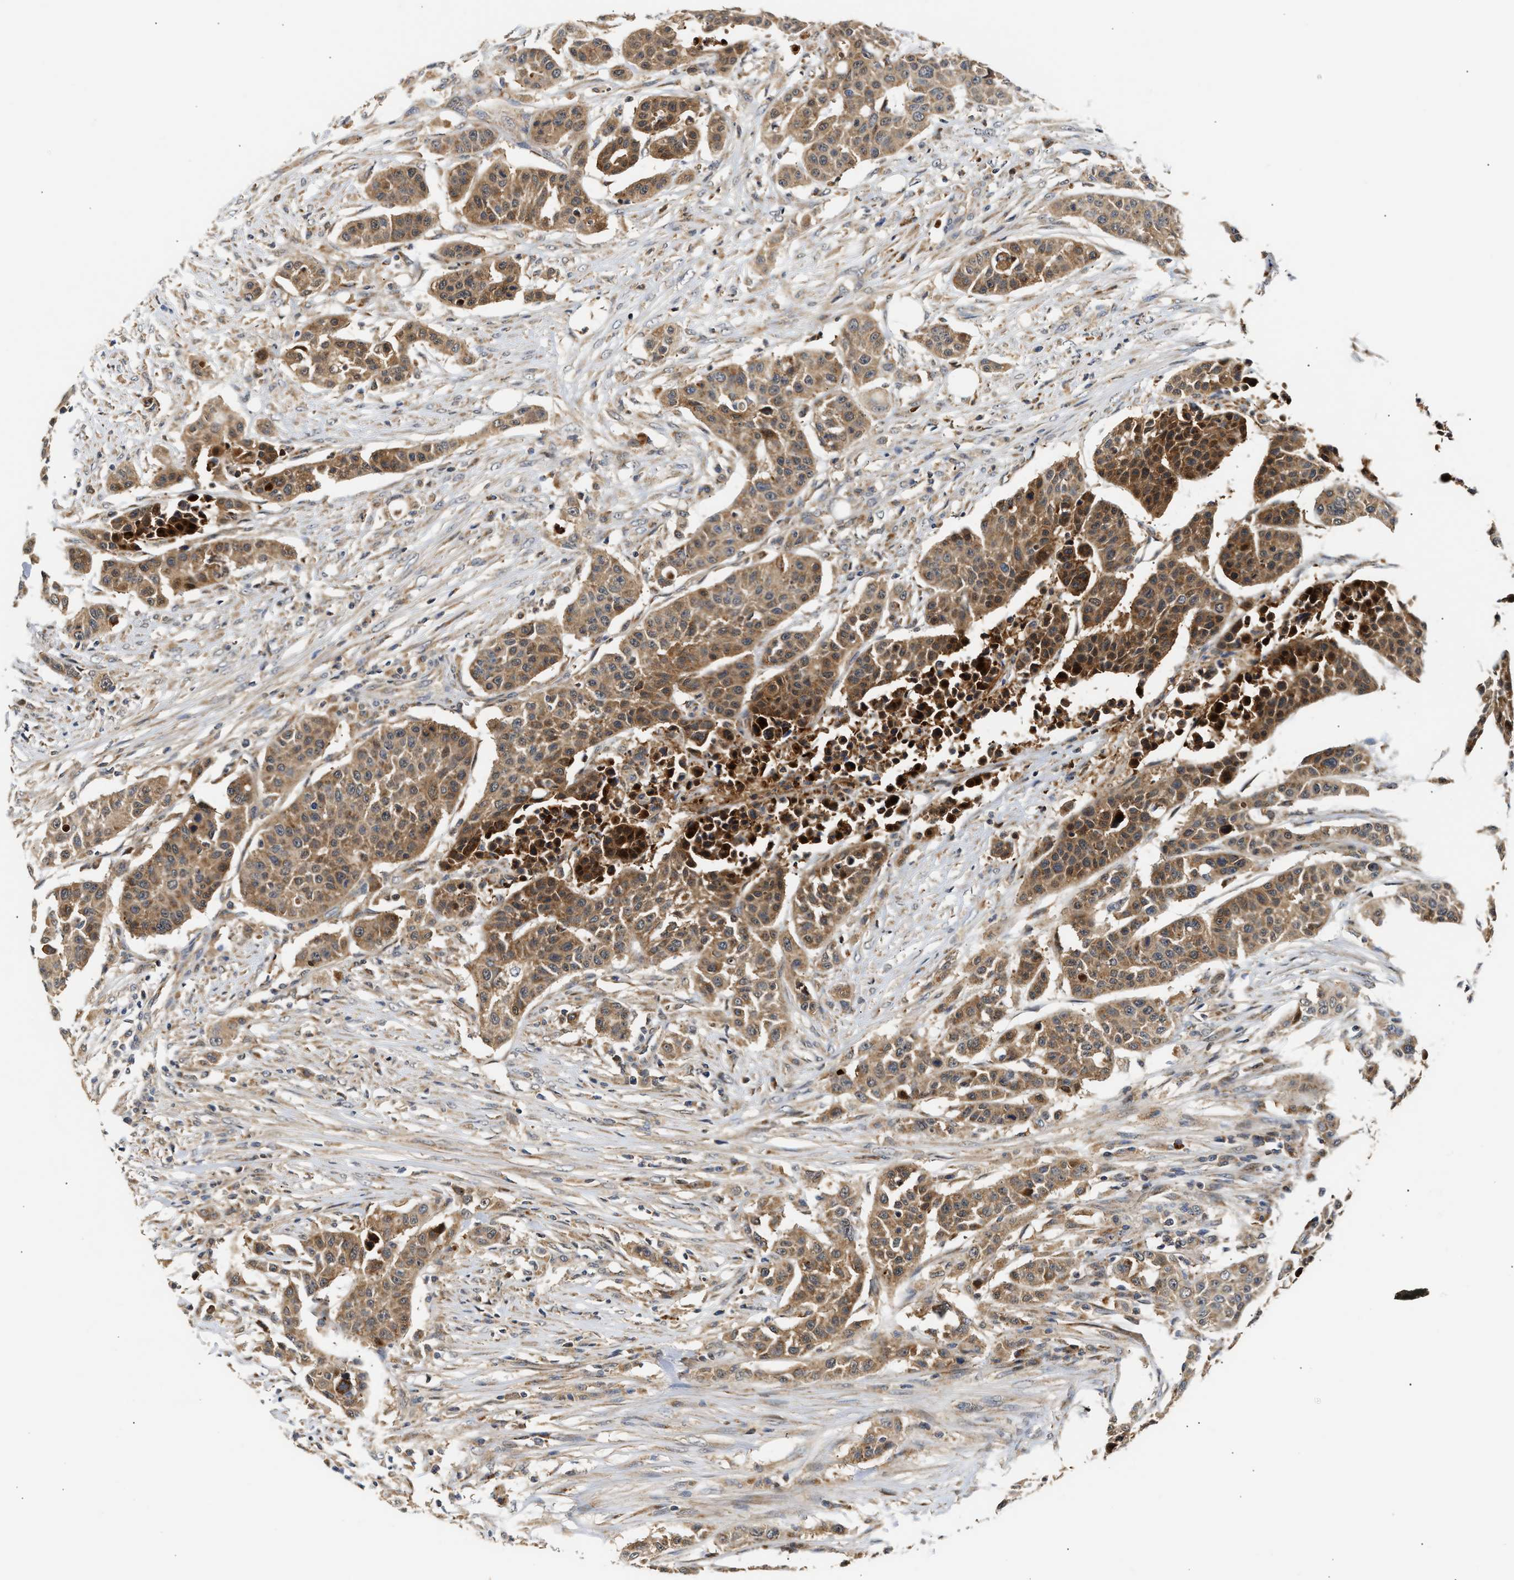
{"staining": {"intensity": "moderate", "quantity": ">75%", "location": "cytoplasmic/membranous"}, "tissue": "urothelial cancer", "cell_type": "Tumor cells", "image_type": "cancer", "snomed": [{"axis": "morphology", "description": "Urothelial carcinoma, High grade"}, {"axis": "topography", "description": "Urinary bladder"}], "caption": "Immunohistochemical staining of human urothelial carcinoma (high-grade) displays moderate cytoplasmic/membranous protein staining in approximately >75% of tumor cells.", "gene": "EXTL2", "patient": {"sex": "male", "age": 74}}